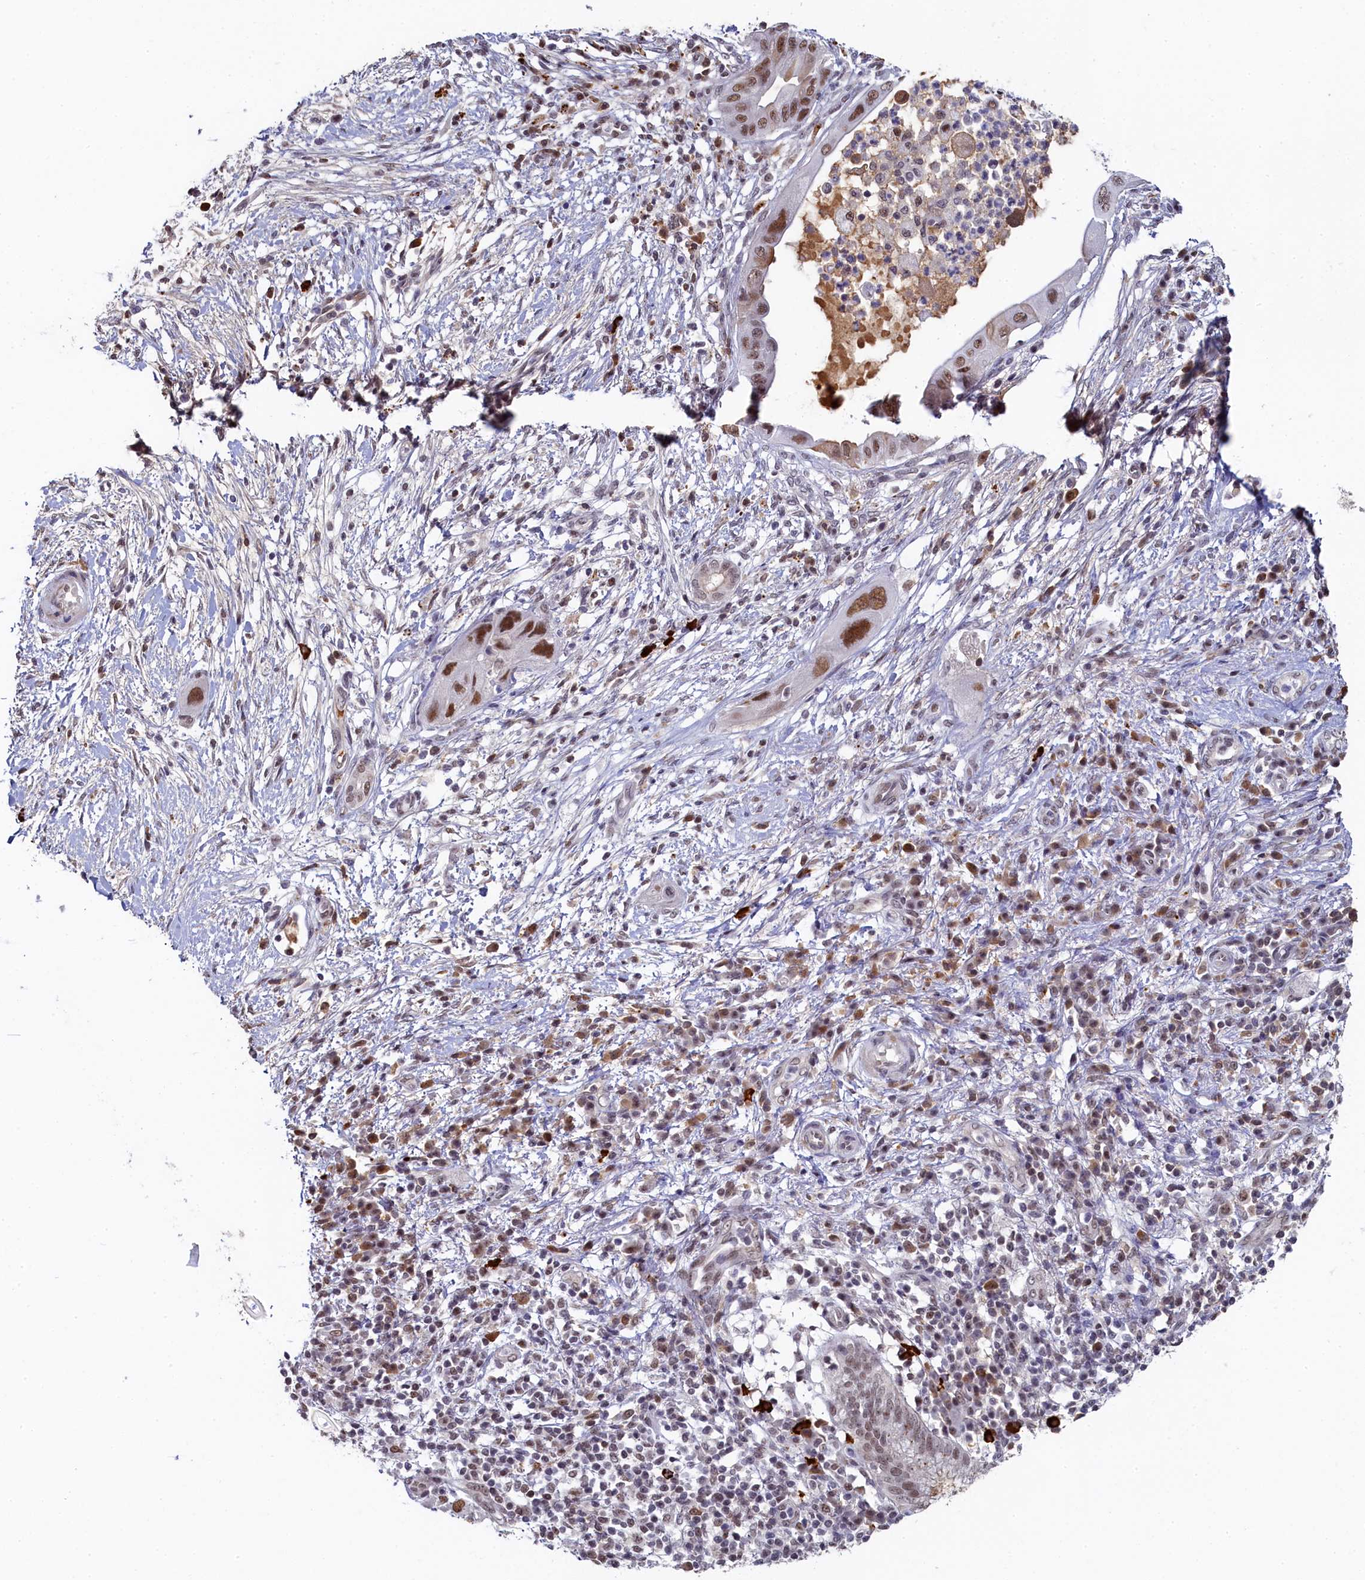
{"staining": {"intensity": "moderate", "quantity": ">75%", "location": "nuclear"}, "tissue": "pancreatic cancer", "cell_type": "Tumor cells", "image_type": "cancer", "snomed": [{"axis": "morphology", "description": "Adenocarcinoma, NOS"}, {"axis": "topography", "description": "Pancreas"}], "caption": "Moderate nuclear staining is identified in approximately >75% of tumor cells in pancreatic cancer.", "gene": "INTS14", "patient": {"sex": "male", "age": 68}}